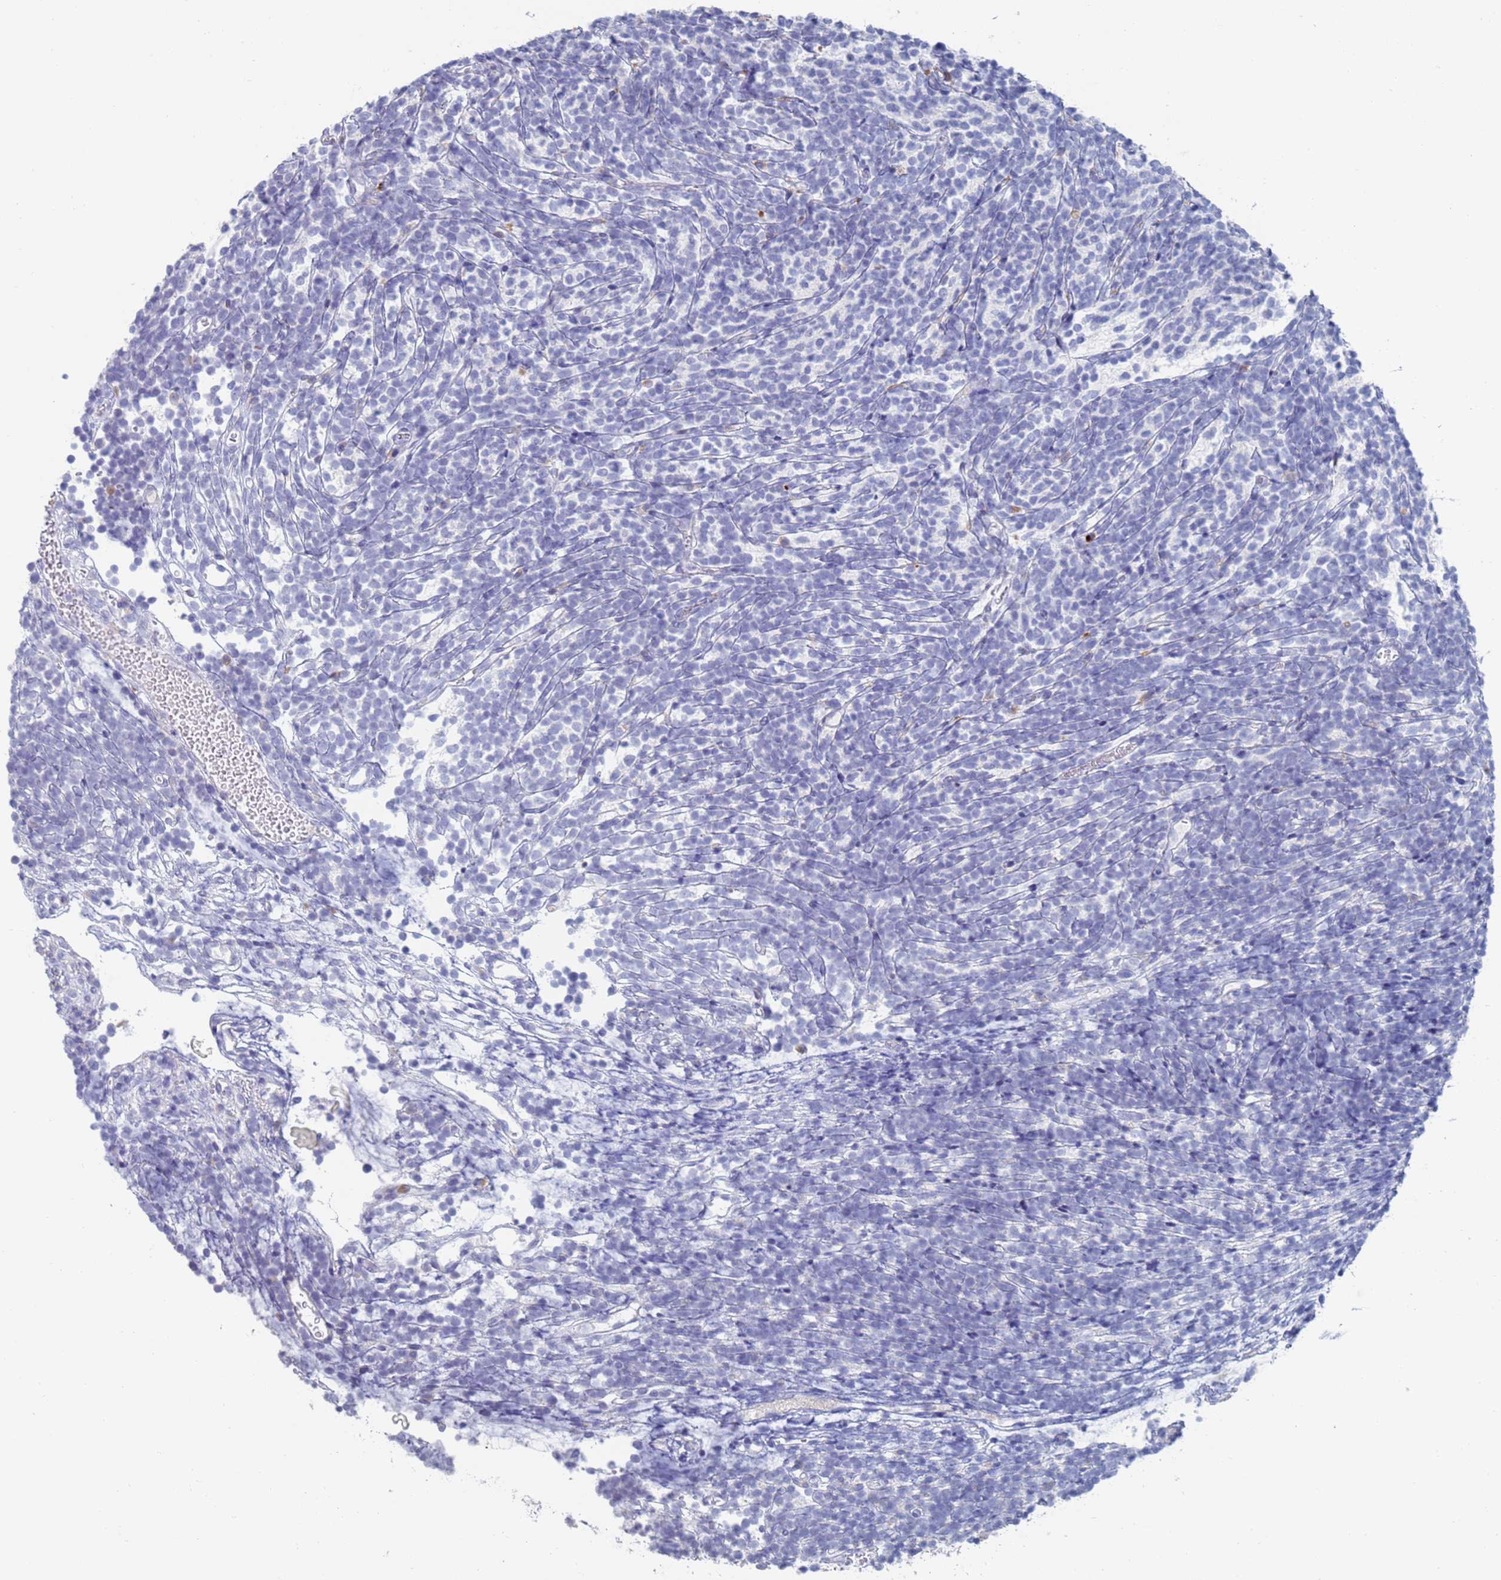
{"staining": {"intensity": "negative", "quantity": "none", "location": "none"}, "tissue": "glioma", "cell_type": "Tumor cells", "image_type": "cancer", "snomed": [{"axis": "morphology", "description": "Glioma, malignant, Low grade"}, {"axis": "topography", "description": "Brain"}], "caption": "This image is of malignant low-grade glioma stained with immunohistochemistry to label a protein in brown with the nuclei are counter-stained blue. There is no staining in tumor cells. Brightfield microscopy of immunohistochemistry (IHC) stained with DAB (brown) and hematoxylin (blue), captured at high magnification.", "gene": "FUCA1", "patient": {"sex": "female", "age": 1}}